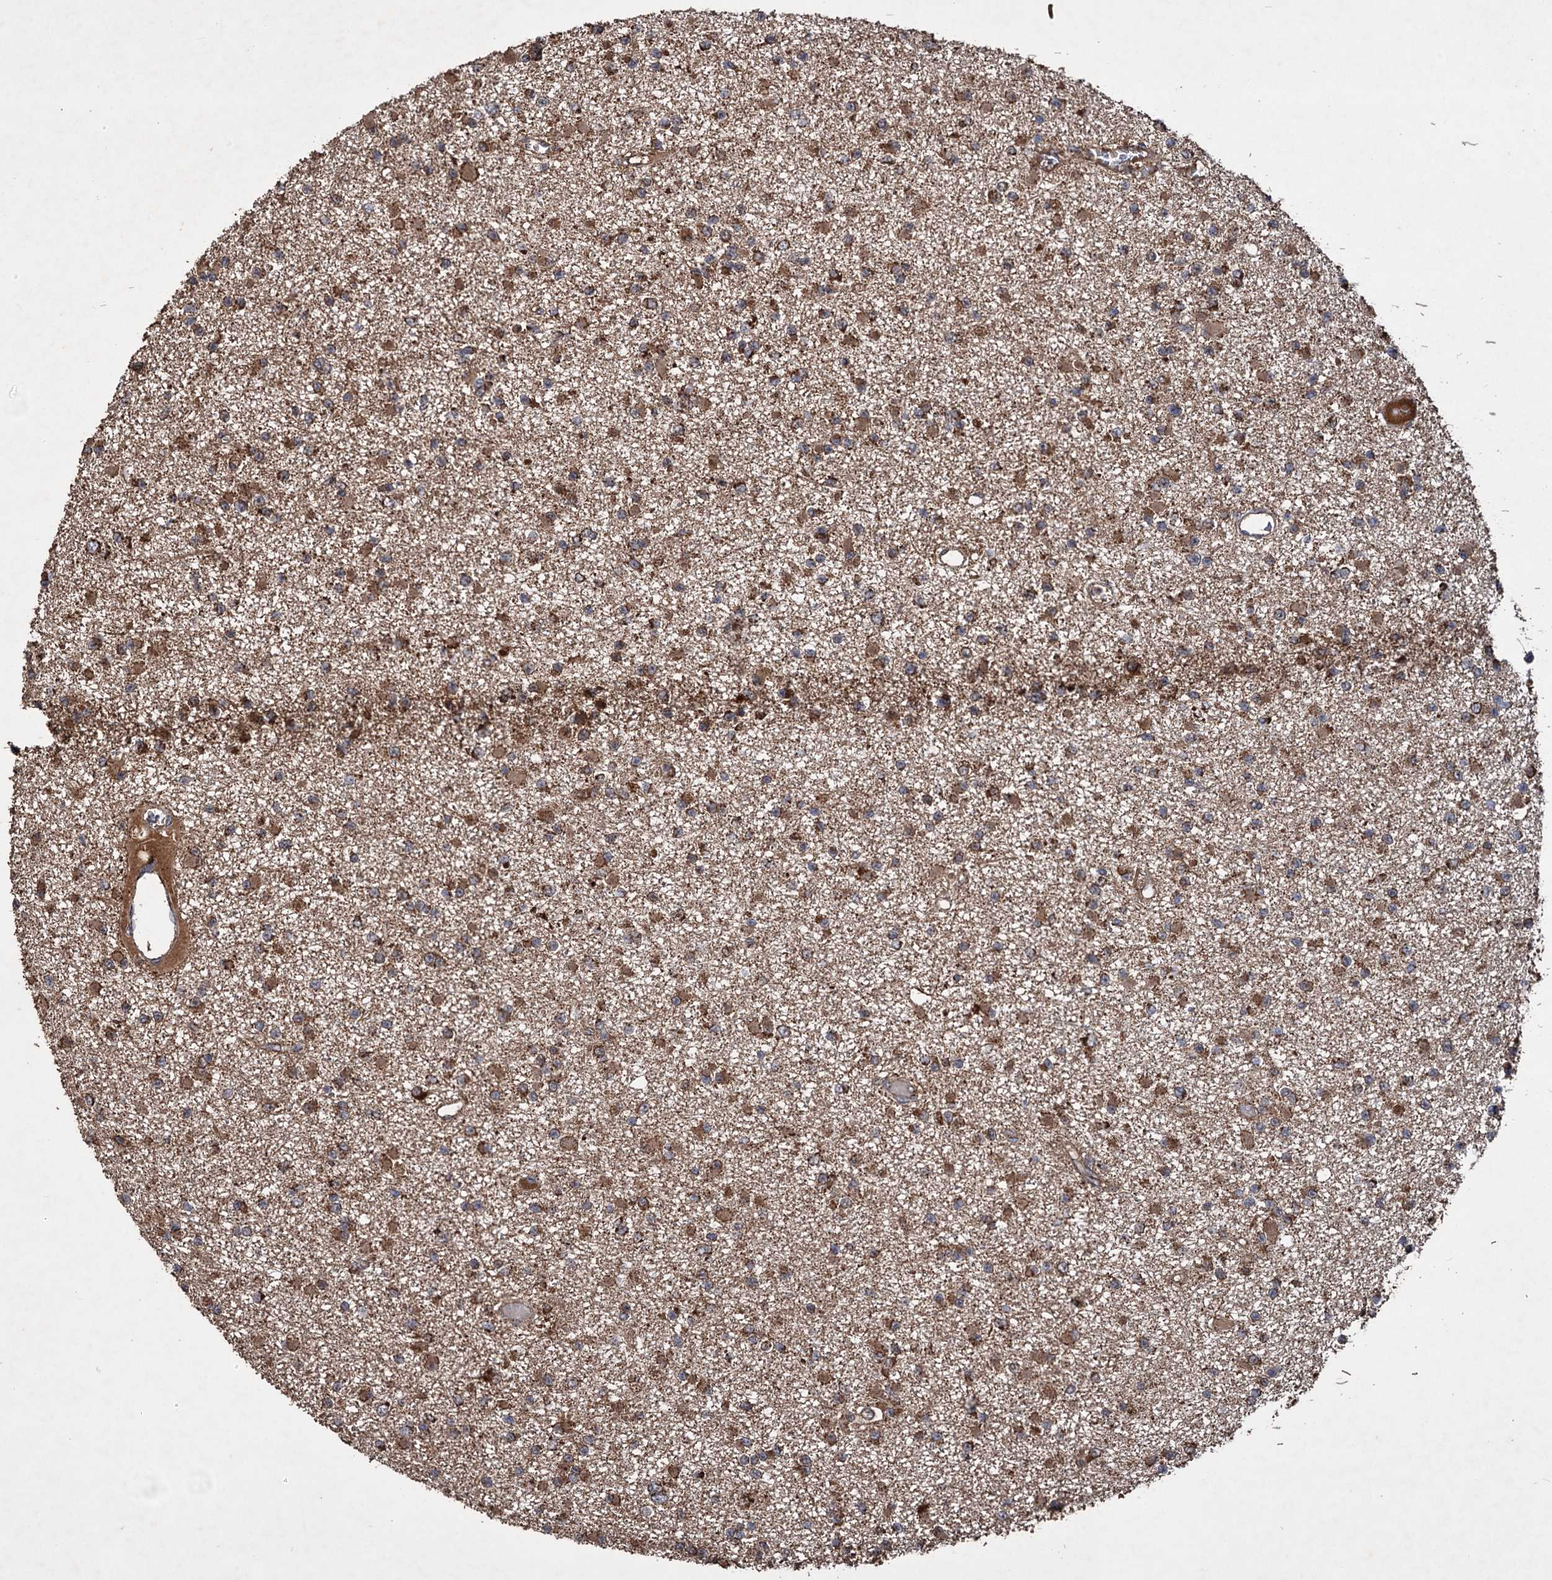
{"staining": {"intensity": "moderate", "quantity": ">75%", "location": "cytoplasmic/membranous"}, "tissue": "glioma", "cell_type": "Tumor cells", "image_type": "cancer", "snomed": [{"axis": "morphology", "description": "Glioma, malignant, Low grade"}, {"axis": "topography", "description": "Brain"}], "caption": "This photomicrograph demonstrates immunohistochemistry (IHC) staining of human low-grade glioma (malignant), with medium moderate cytoplasmic/membranous expression in about >75% of tumor cells.", "gene": "IPO4", "patient": {"sex": "female", "age": 22}}